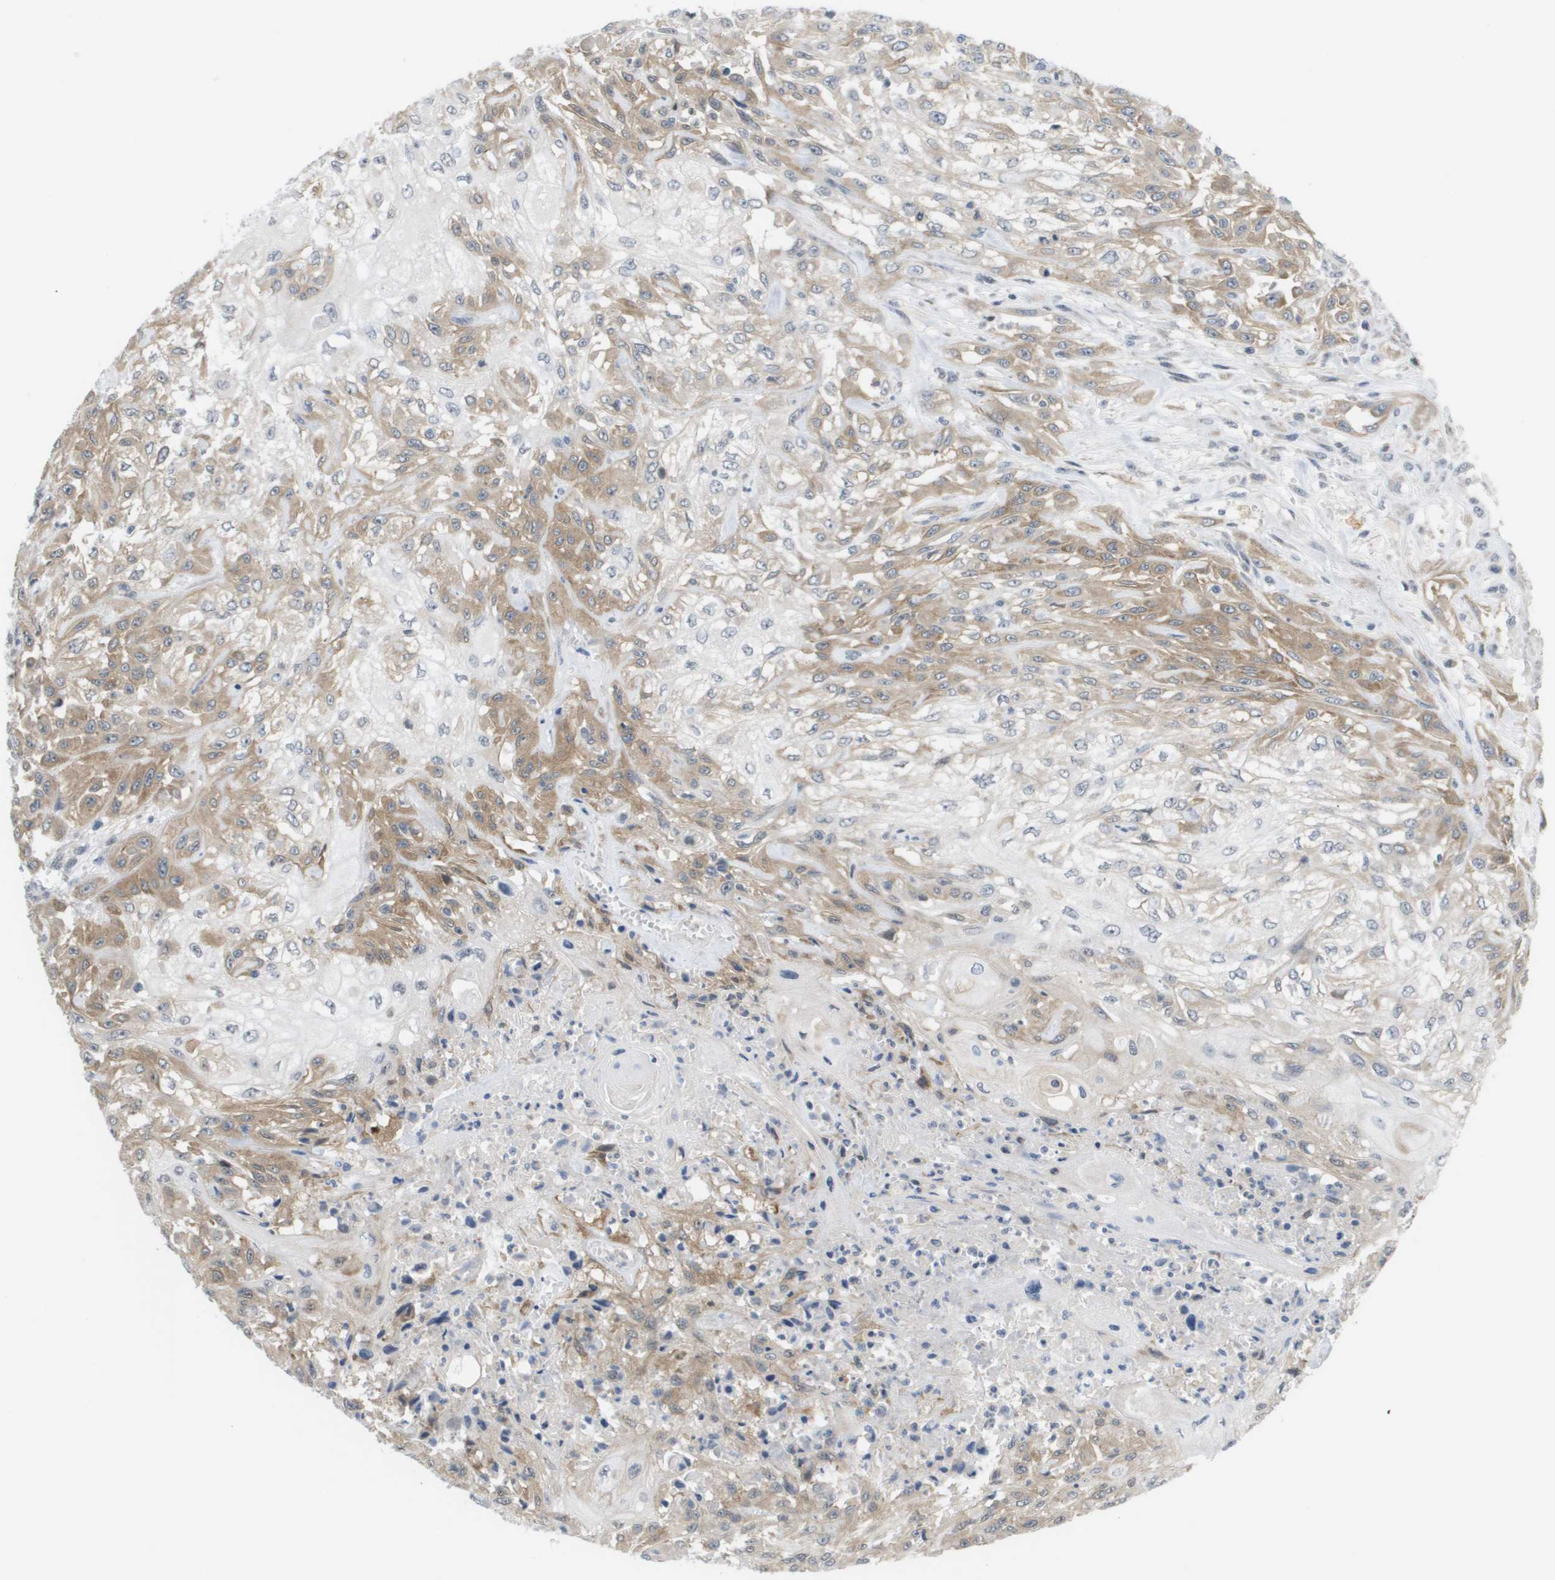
{"staining": {"intensity": "moderate", "quantity": "25%-75%", "location": "cytoplasmic/membranous"}, "tissue": "skin cancer", "cell_type": "Tumor cells", "image_type": "cancer", "snomed": [{"axis": "morphology", "description": "Squamous cell carcinoma, NOS"}, {"axis": "morphology", "description": "Squamous cell carcinoma, metastatic, NOS"}, {"axis": "topography", "description": "Skin"}, {"axis": "topography", "description": "Lymph node"}], "caption": "Skin cancer (squamous cell carcinoma) stained with DAB (3,3'-diaminobenzidine) immunohistochemistry displays medium levels of moderate cytoplasmic/membranous staining in approximately 25%-75% of tumor cells.", "gene": "MARCHF8", "patient": {"sex": "male", "age": 75}}